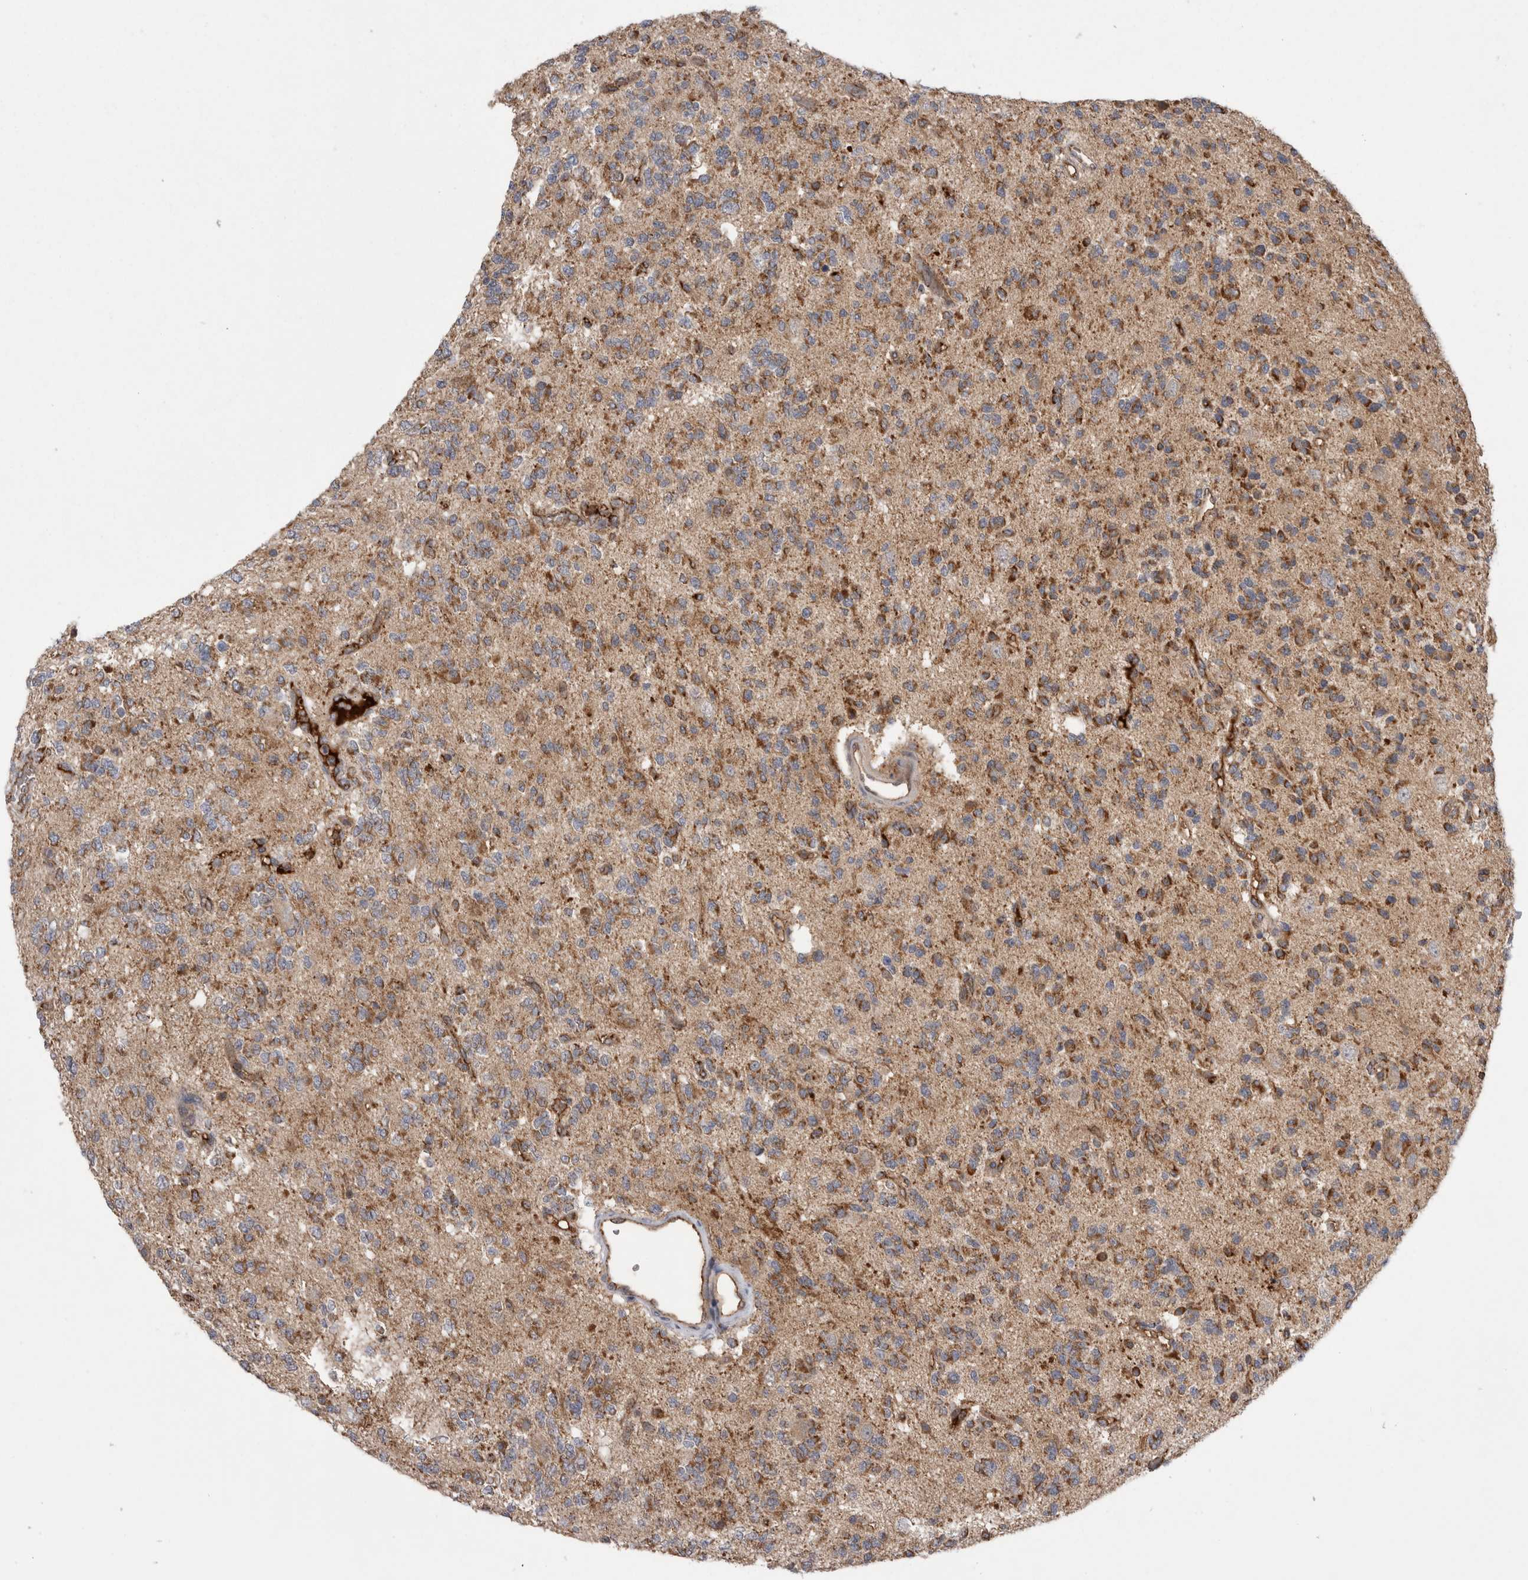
{"staining": {"intensity": "moderate", "quantity": ">75%", "location": "cytoplasmic/membranous"}, "tissue": "glioma", "cell_type": "Tumor cells", "image_type": "cancer", "snomed": [{"axis": "morphology", "description": "Glioma, malignant, Low grade"}, {"axis": "topography", "description": "Brain"}], "caption": "Brown immunohistochemical staining in human malignant glioma (low-grade) exhibits moderate cytoplasmic/membranous expression in approximately >75% of tumor cells.", "gene": "DARS2", "patient": {"sex": "male", "age": 38}}